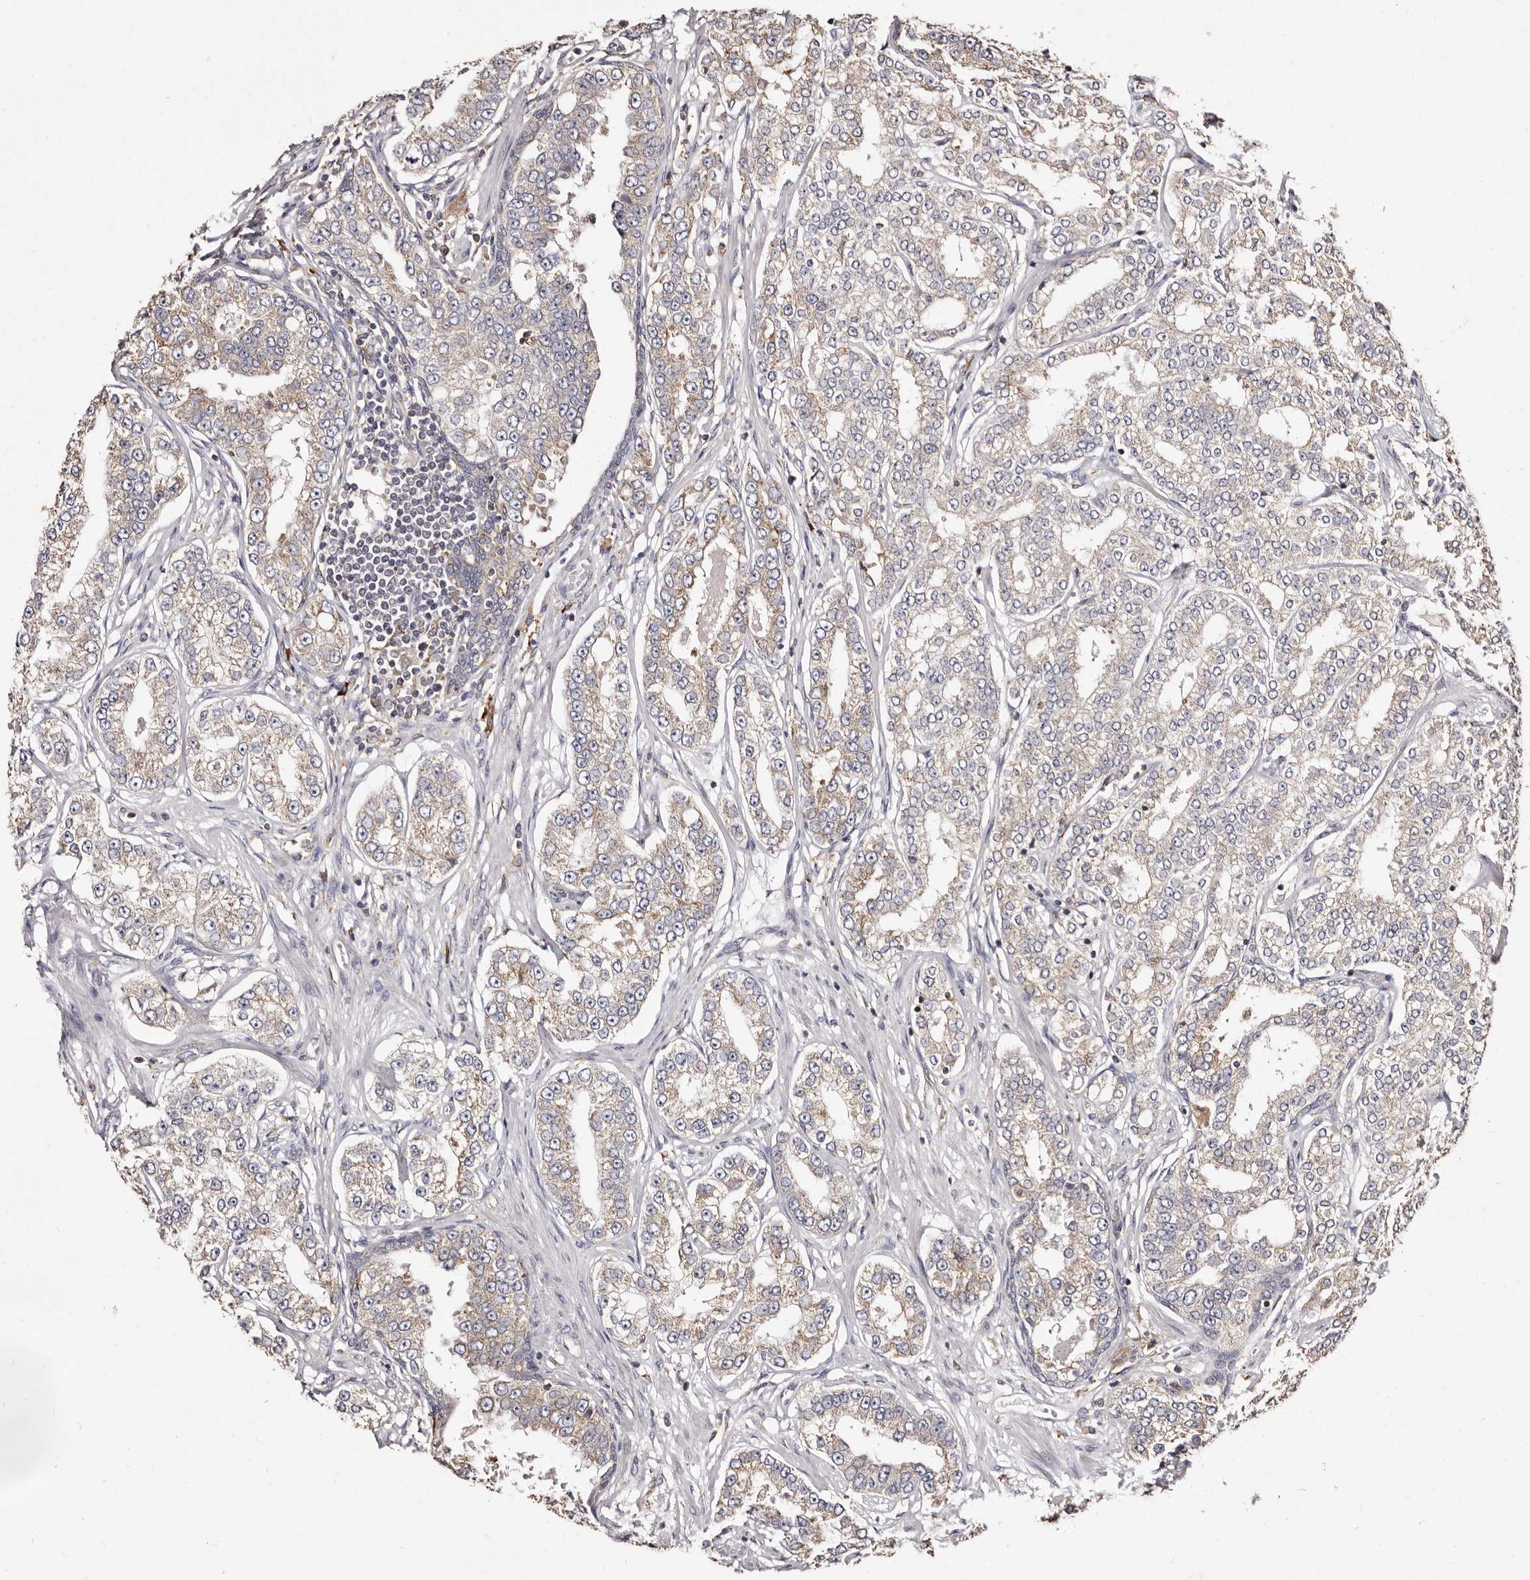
{"staining": {"intensity": "weak", "quantity": "25%-75%", "location": "cytoplasmic/membranous"}, "tissue": "prostate cancer", "cell_type": "Tumor cells", "image_type": "cancer", "snomed": [{"axis": "morphology", "description": "Normal tissue, NOS"}, {"axis": "morphology", "description": "Adenocarcinoma, High grade"}, {"axis": "topography", "description": "Prostate"}], "caption": "Prostate cancer (high-grade adenocarcinoma) stained with a protein marker displays weak staining in tumor cells.", "gene": "ACBD6", "patient": {"sex": "male", "age": 83}}